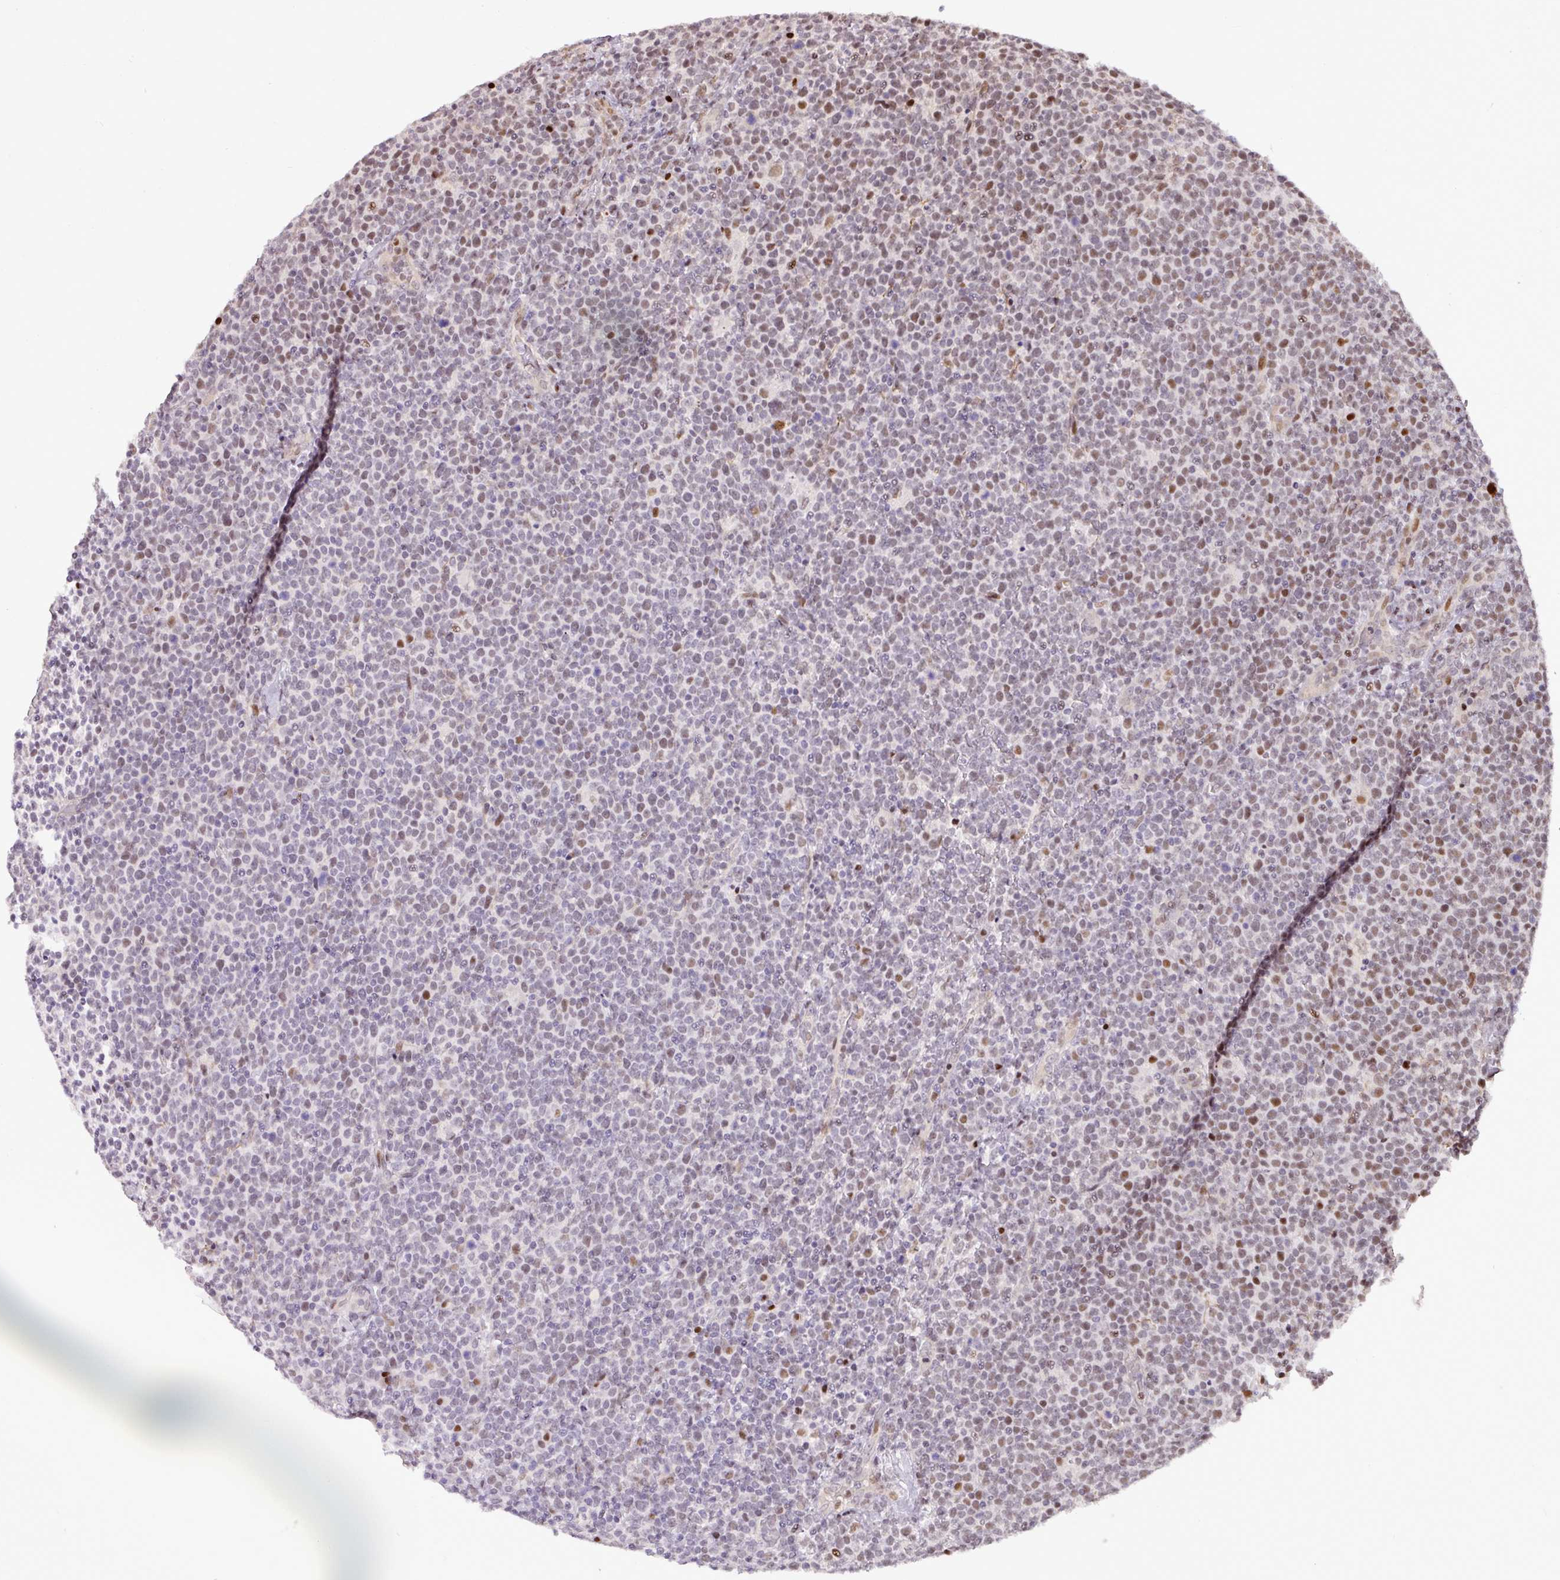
{"staining": {"intensity": "moderate", "quantity": "<25%", "location": "nuclear"}, "tissue": "lymphoma", "cell_type": "Tumor cells", "image_type": "cancer", "snomed": [{"axis": "morphology", "description": "Malignant lymphoma, non-Hodgkin's type, High grade"}, {"axis": "topography", "description": "Lymph node"}], "caption": "Human lymphoma stained with a protein marker demonstrates moderate staining in tumor cells.", "gene": "MYSM1", "patient": {"sex": "male", "age": 61}}